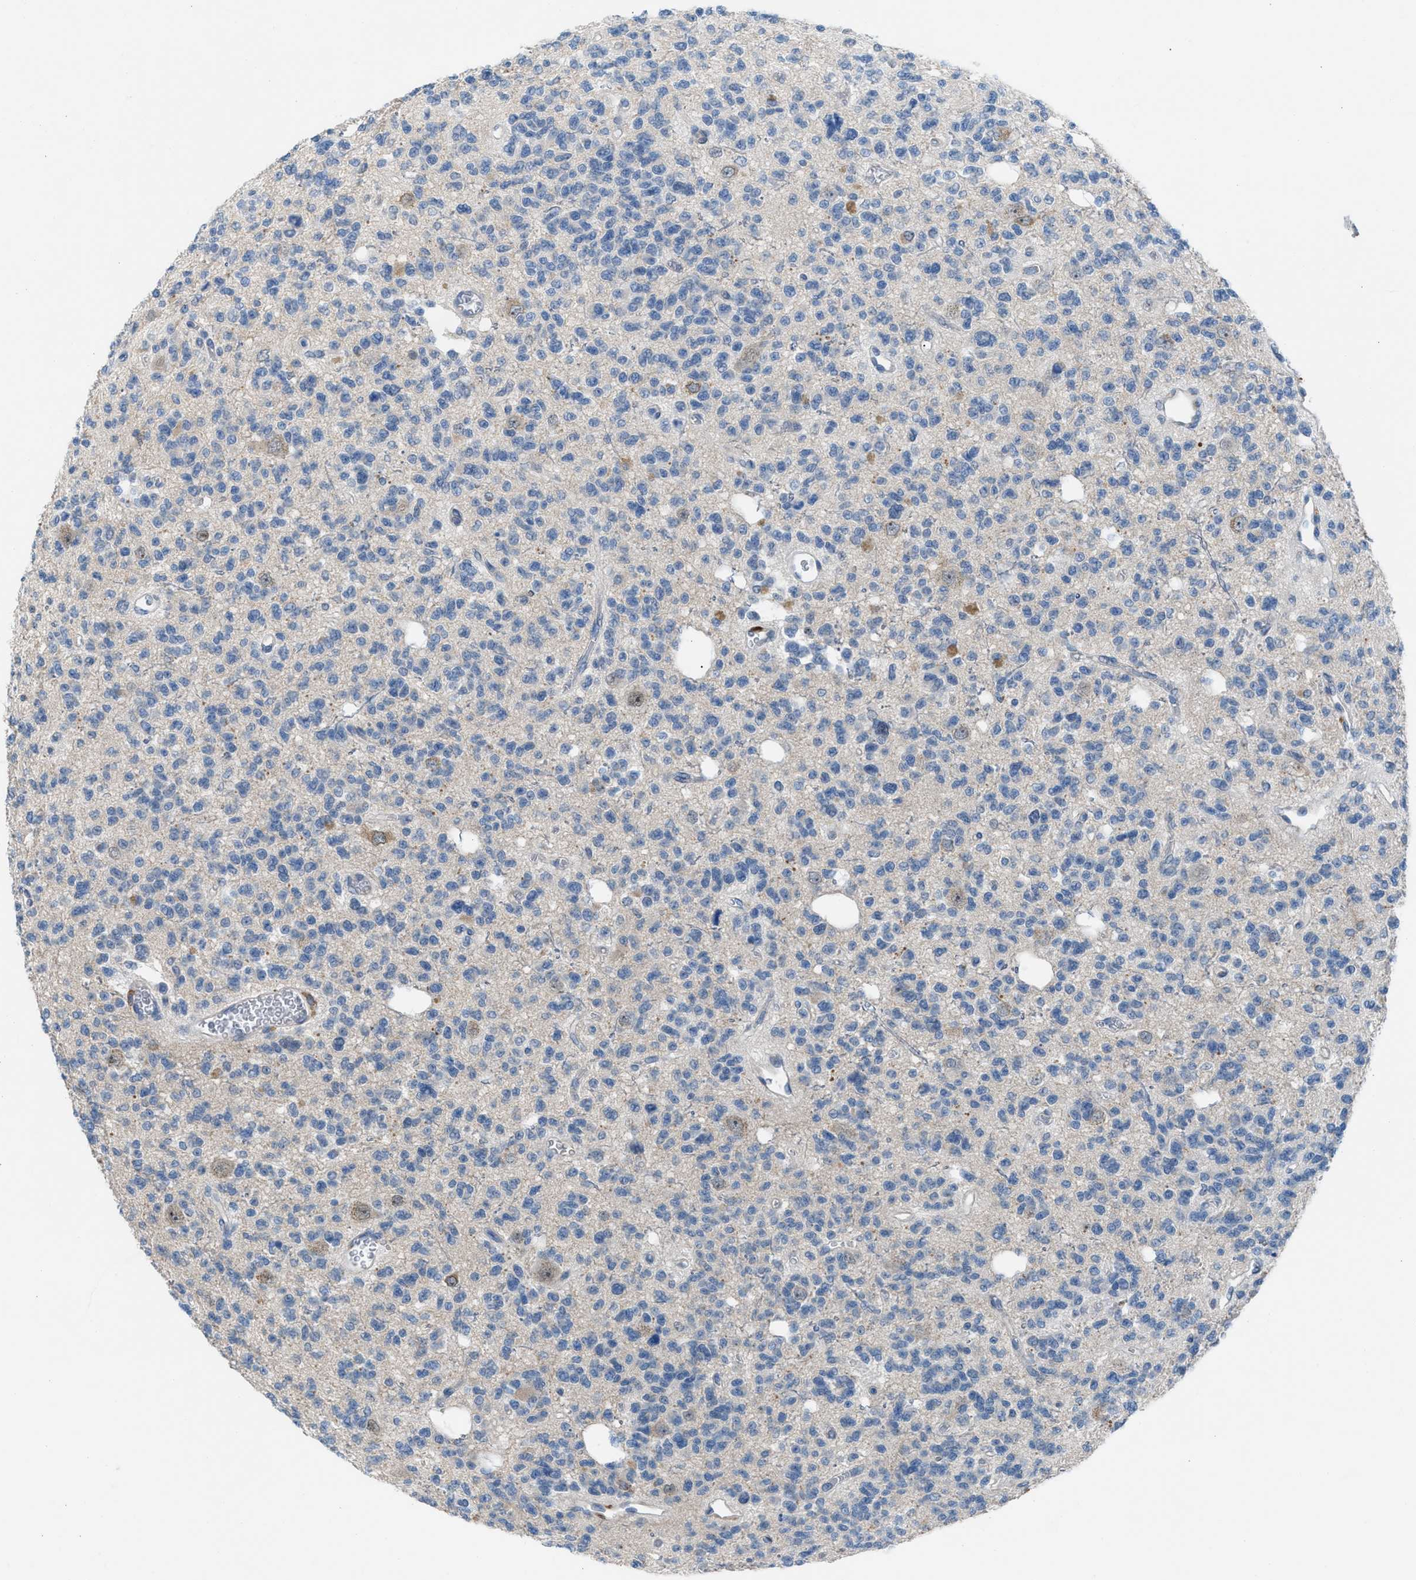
{"staining": {"intensity": "negative", "quantity": "none", "location": "none"}, "tissue": "glioma", "cell_type": "Tumor cells", "image_type": "cancer", "snomed": [{"axis": "morphology", "description": "Glioma, malignant, Low grade"}, {"axis": "topography", "description": "Brain"}], "caption": "This is a photomicrograph of IHC staining of glioma, which shows no staining in tumor cells.", "gene": "CLEC10A", "patient": {"sex": "male", "age": 38}}